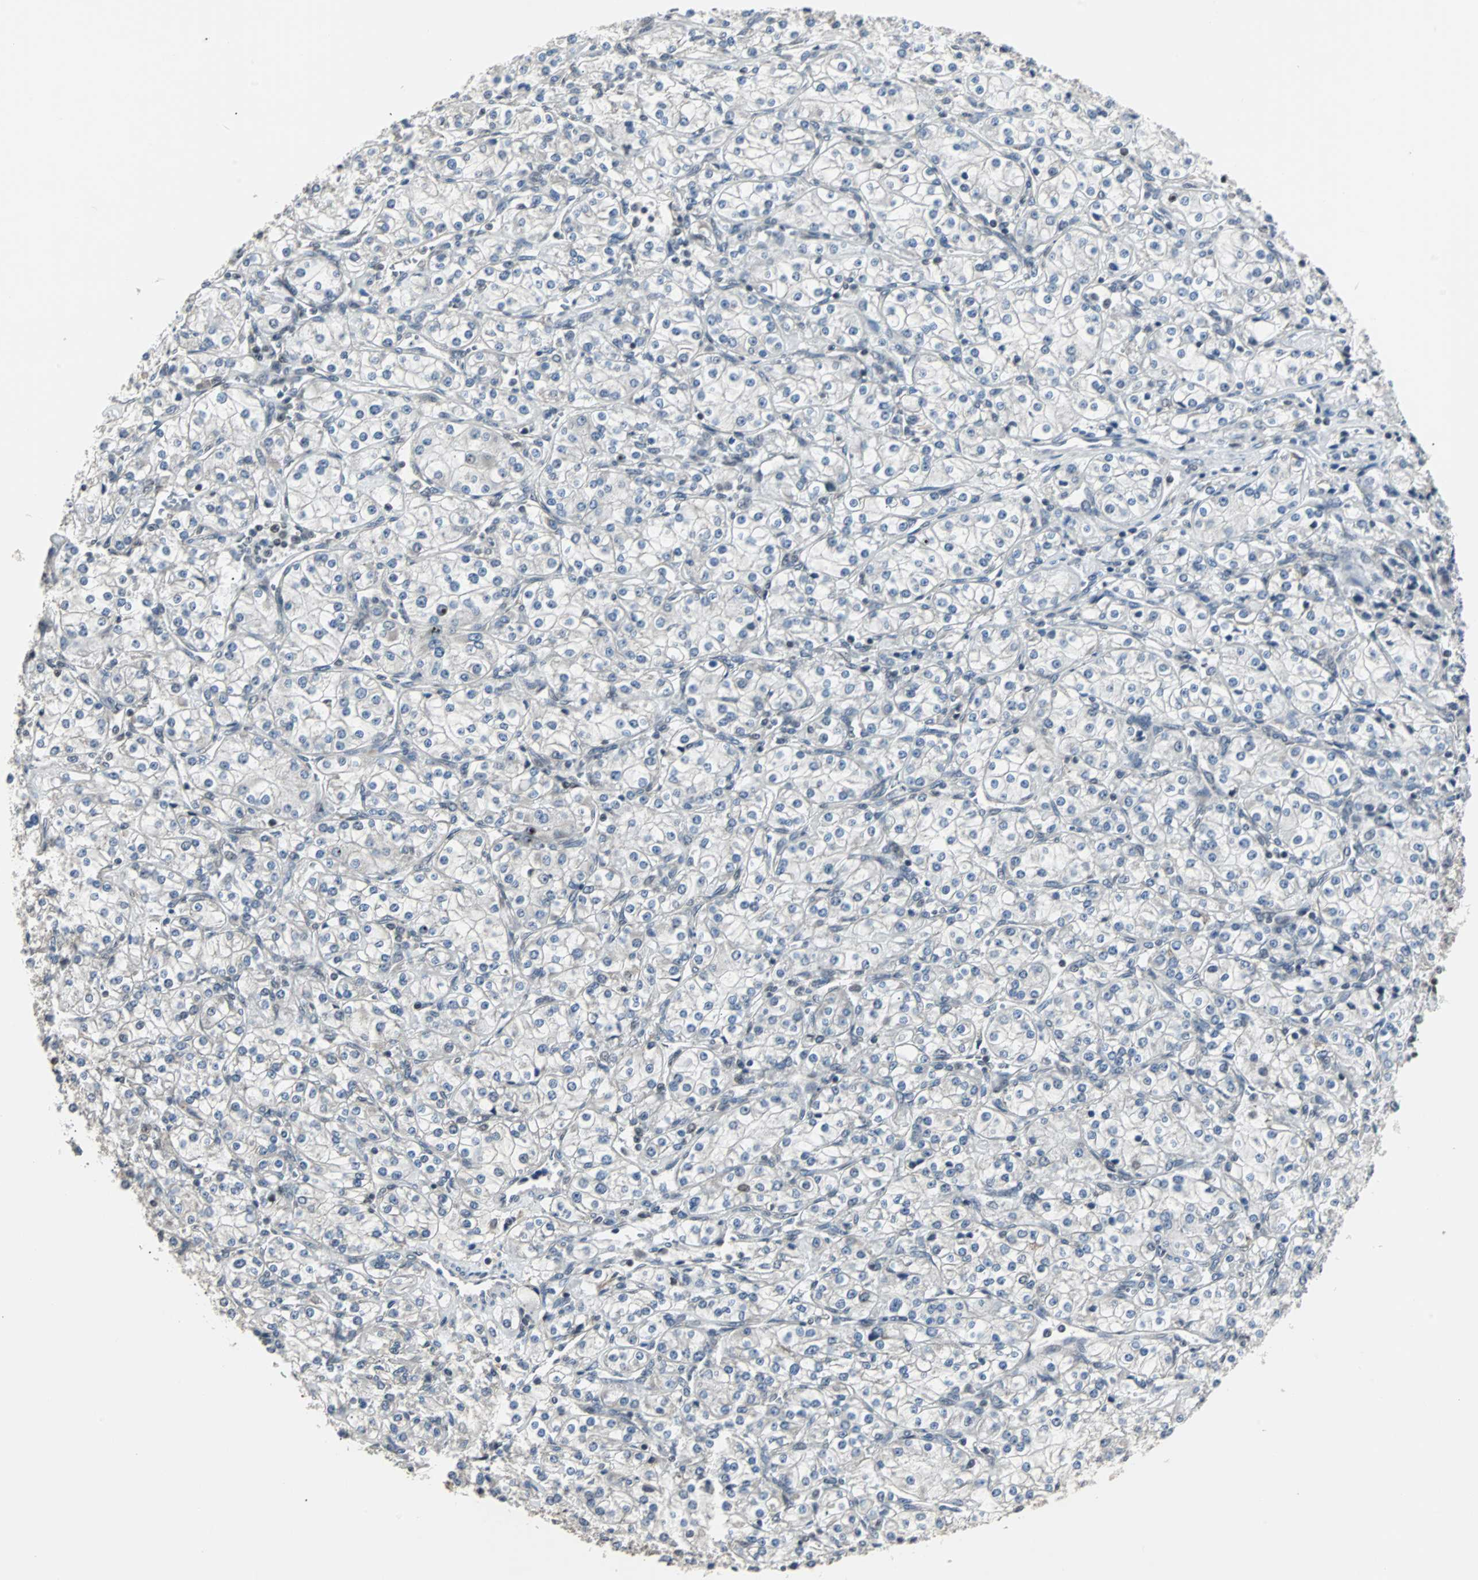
{"staining": {"intensity": "negative", "quantity": "none", "location": "none"}, "tissue": "renal cancer", "cell_type": "Tumor cells", "image_type": "cancer", "snomed": [{"axis": "morphology", "description": "Adenocarcinoma, NOS"}, {"axis": "topography", "description": "Kidney"}], "caption": "An immunohistochemistry (IHC) histopathology image of renal adenocarcinoma is shown. There is no staining in tumor cells of renal adenocarcinoma.", "gene": "TERF2IP", "patient": {"sex": "male", "age": 77}}